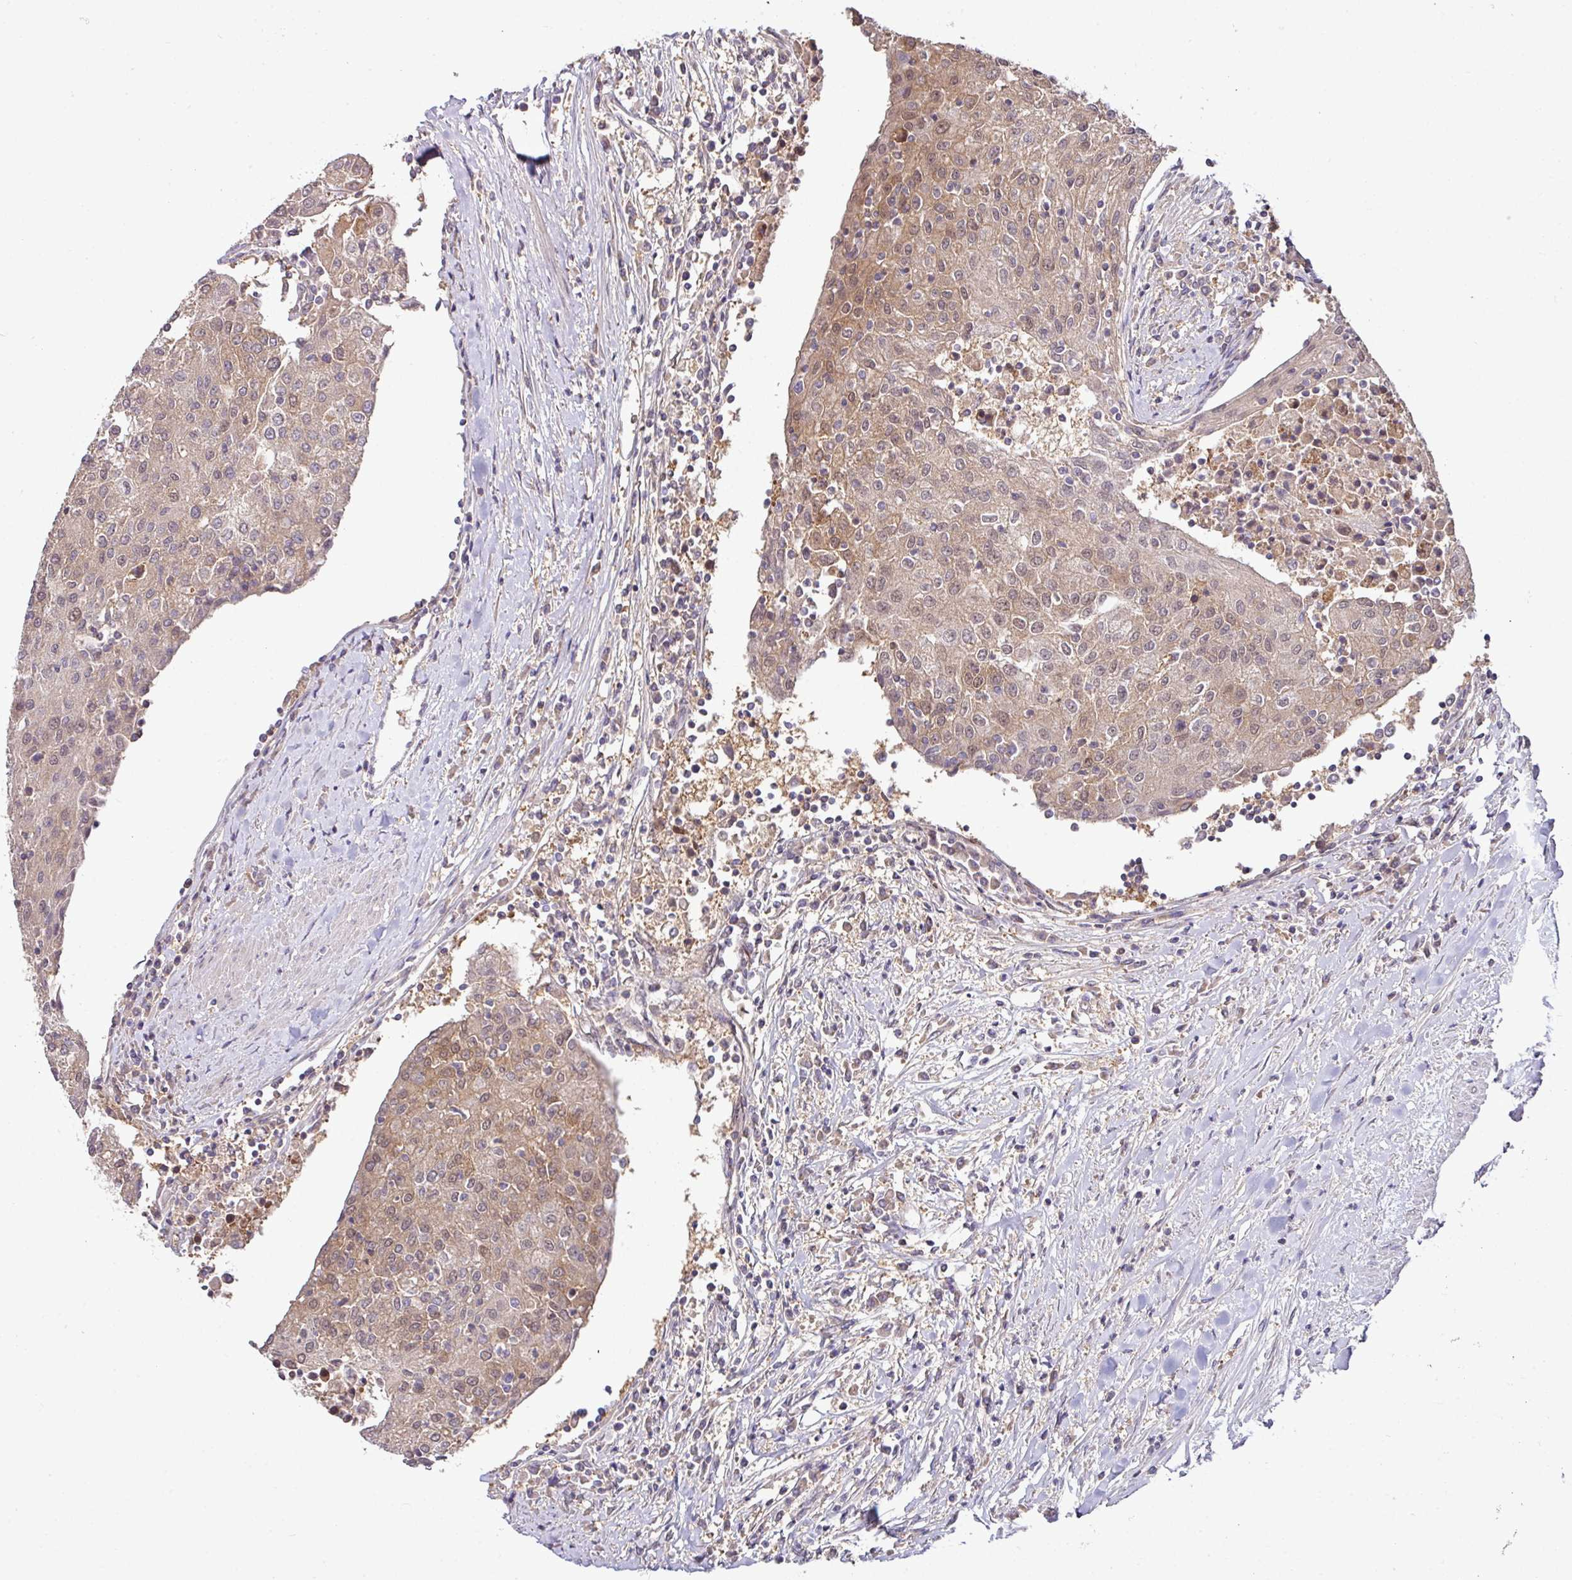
{"staining": {"intensity": "weak", "quantity": "25%-75%", "location": "cytoplasmic/membranous"}, "tissue": "urothelial cancer", "cell_type": "Tumor cells", "image_type": "cancer", "snomed": [{"axis": "morphology", "description": "Urothelial carcinoma, High grade"}, {"axis": "topography", "description": "Urinary bladder"}], "caption": "High-magnification brightfield microscopy of urothelial cancer stained with DAB (brown) and counterstained with hematoxylin (blue). tumor cells exhibit weak cytoplasmic/membranous positivity is seen in approximately25%-75% of cells.", "gene": "SLAMF6", "patient": {"sex": "female", "age": 85}}